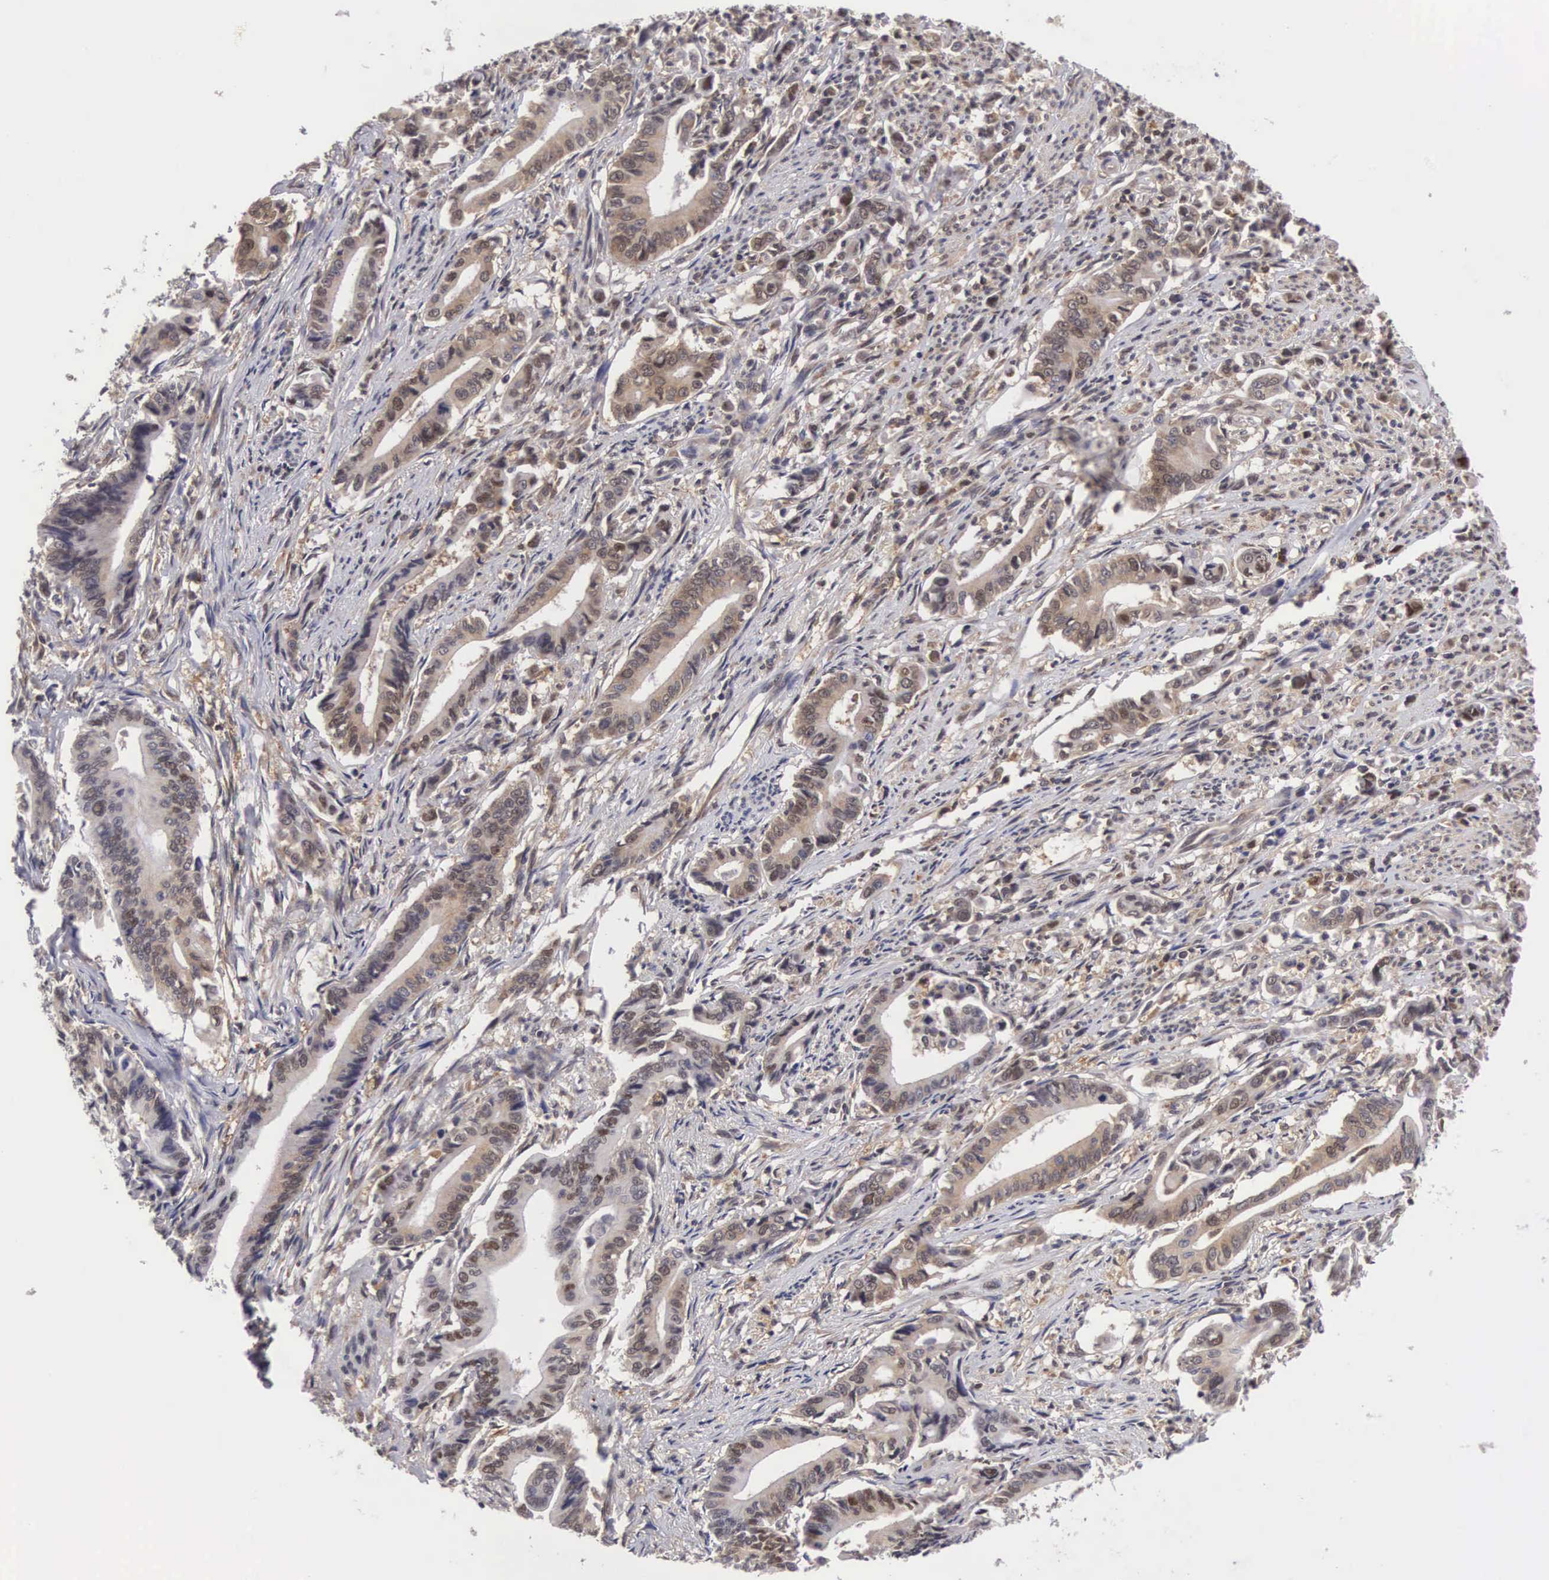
{"staining": {"intensity": "moderate", "quantity": "25%-75%", "location": "cytoplasmic/membranous"}, "tissue": "stomach cancer", "cell_type": "Tumor cells", "image_type": "cancer", "snomed": [{"axis": "morphology", "description": "Adenocarcinoma, NOS"}, {"axis": "topography", "description": "Stomach"}], "caption": "Stomach cancer stained for a protein displays moderate cytoplasmic/membranous positivity in tumor cells.", "gene": "ADSL", "patient": {"sex": "female", "age": 76}}